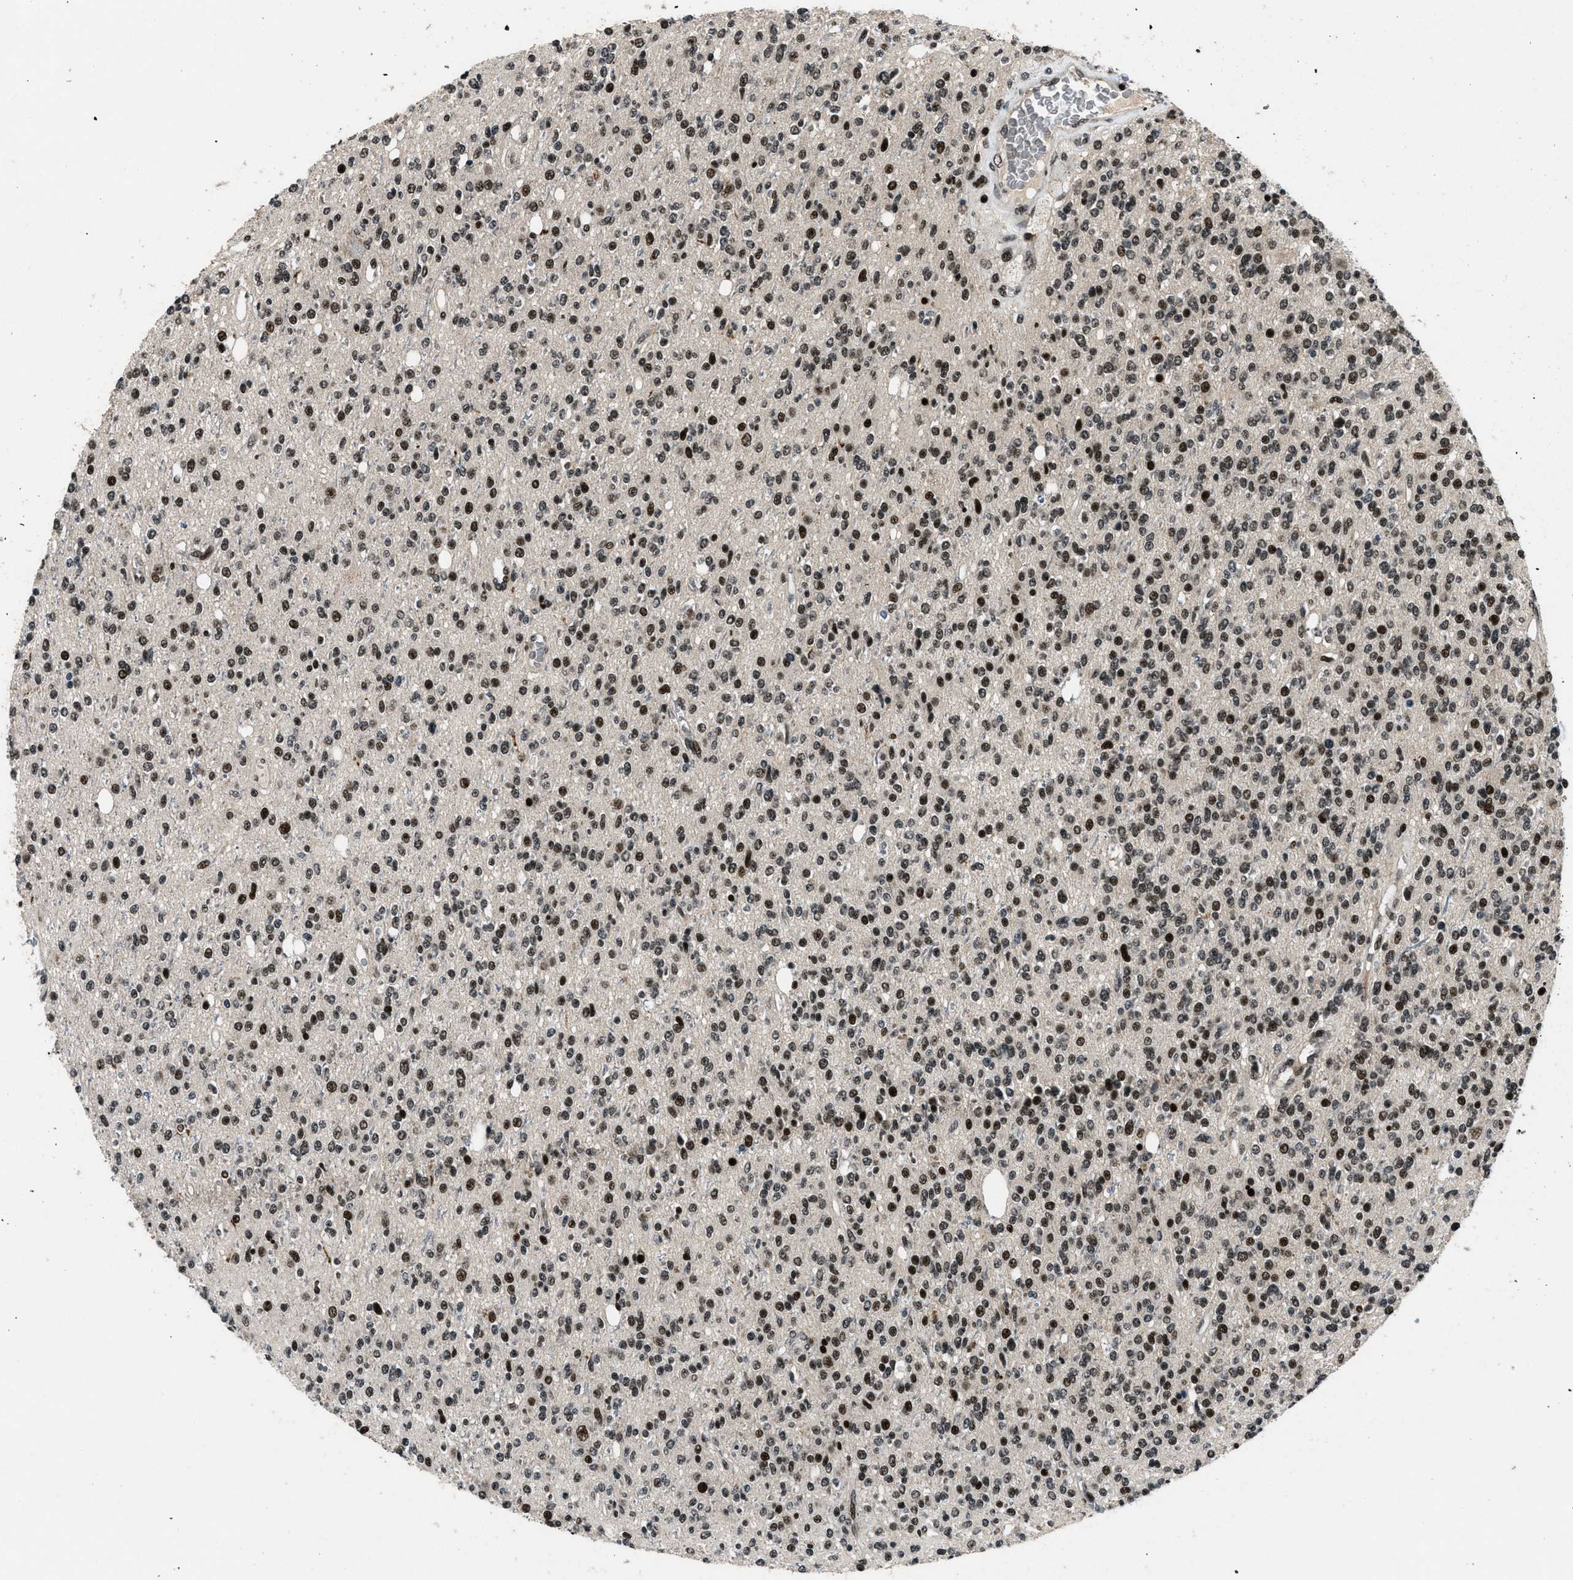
{"staining": {"intensity": "strong", "quantity": ">75%", "location": "nuclear"}, "tissue": "glioma", "cell_type": "Tumor cells", "image_type": "cancer", "snomed": [{"axis": "morphology", "description": "Glioma, malignant, High grade"}, {"axis": "topography", "description": "Brain"}], "caption": "Immunohistochemical staining of human malignant glioma (high-grade) reveals high levels of strong nuclear staining in approximately >75% of tumor cells. (DAB IHC with brightfield microscopy, high magnification).", "gene": "SMARCB1", "patient": {"sex": "male", "age": 34}}